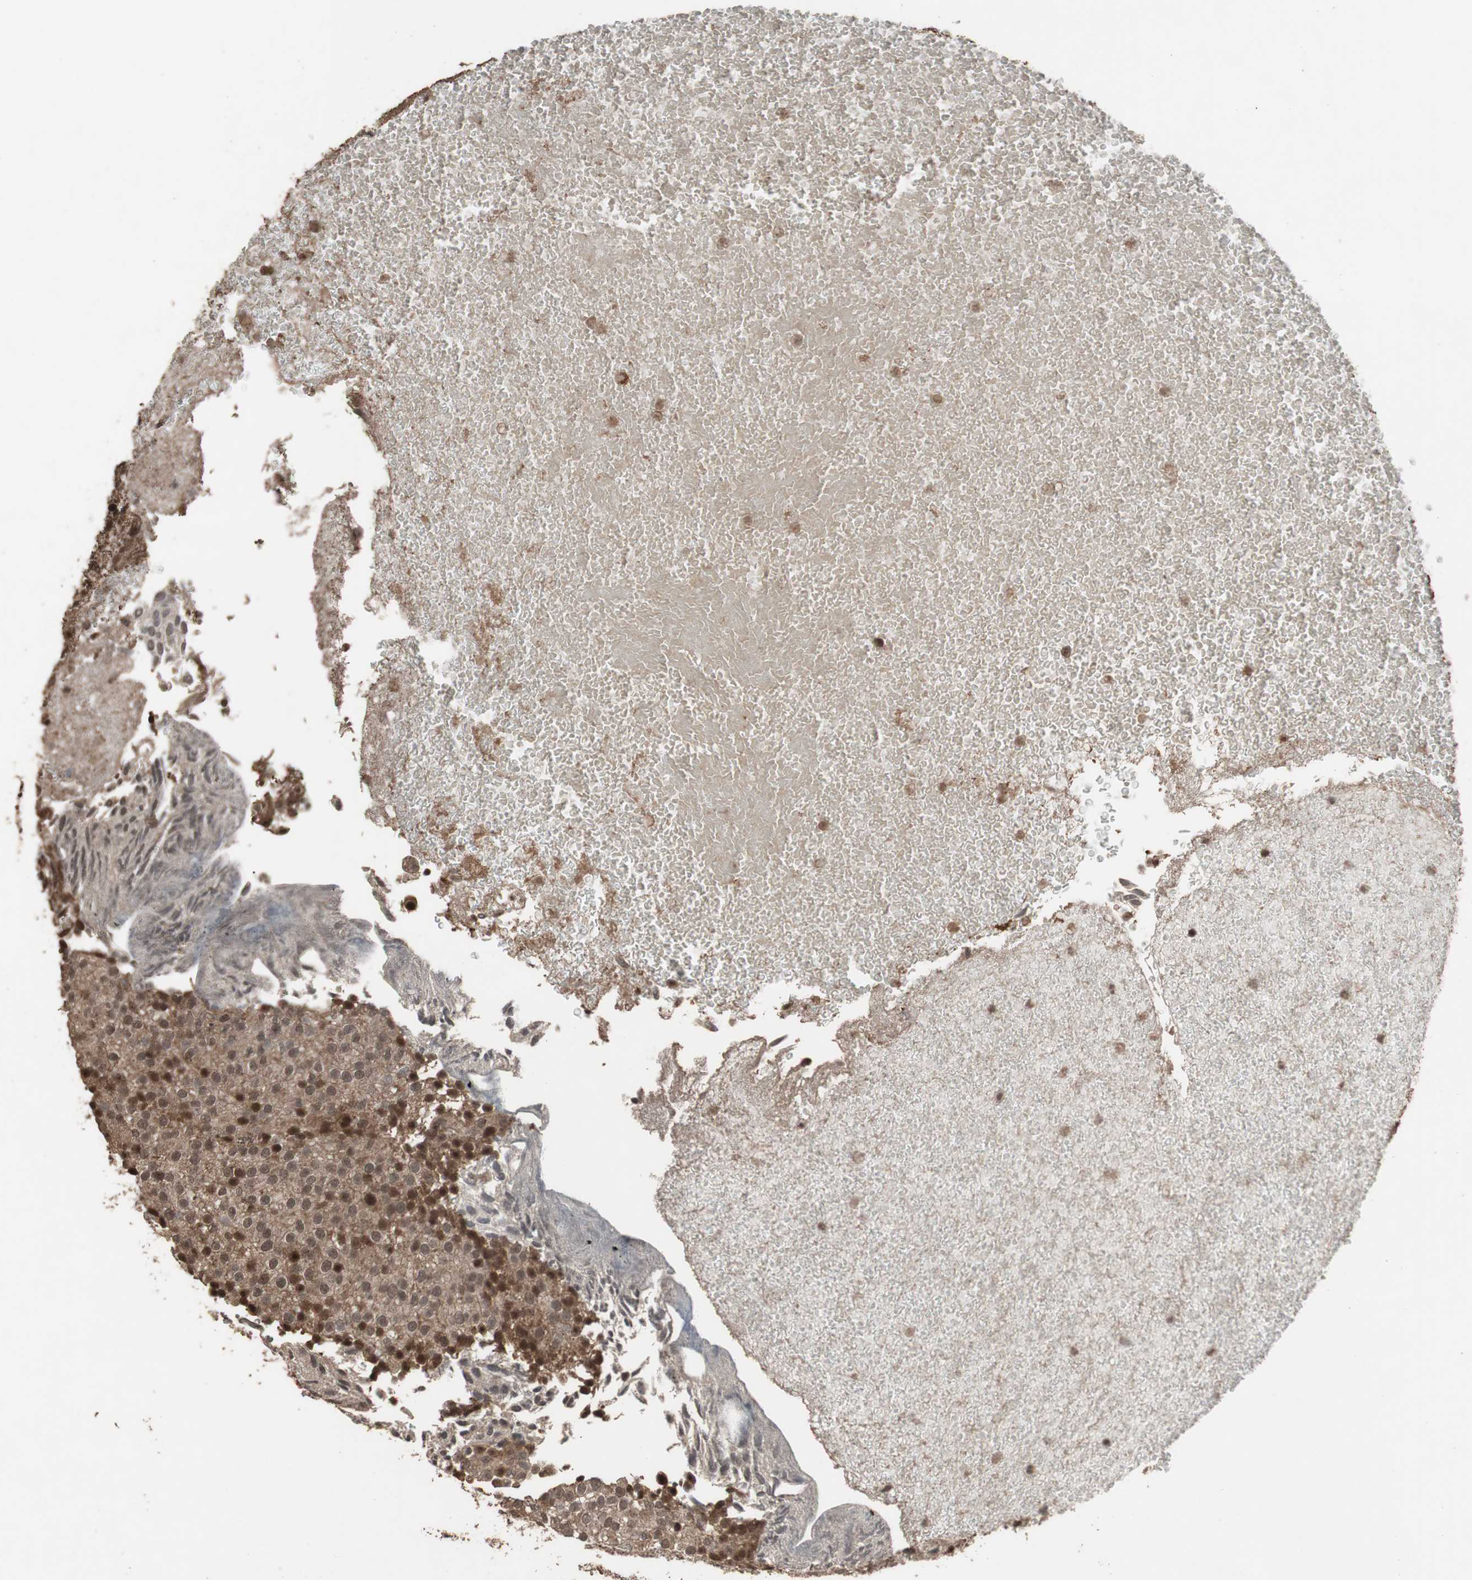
{"staining": {"intensity": "strong", "quantity": "<25%", "location": "cytoplasmic/membranous,nuclear"}, "tissue": "urothelial cancer", "cell_type": "Tumor cells", "image_type": "cancer", "snomed": [{"axis": "morphology", "description": "Urothelial carcinoma, Low grade"}, {"axis": "topography", "description": "Urinary bladder"}], "caption": "This photomicrograph displays IHC staining of human urothelial cancer, with medium strong cytoplasmic/membranous and nuclear positivity in approximately <25% of tumor cells.", "gene": "KANSL1", "patient": {"sex": "male", "age": 78}}